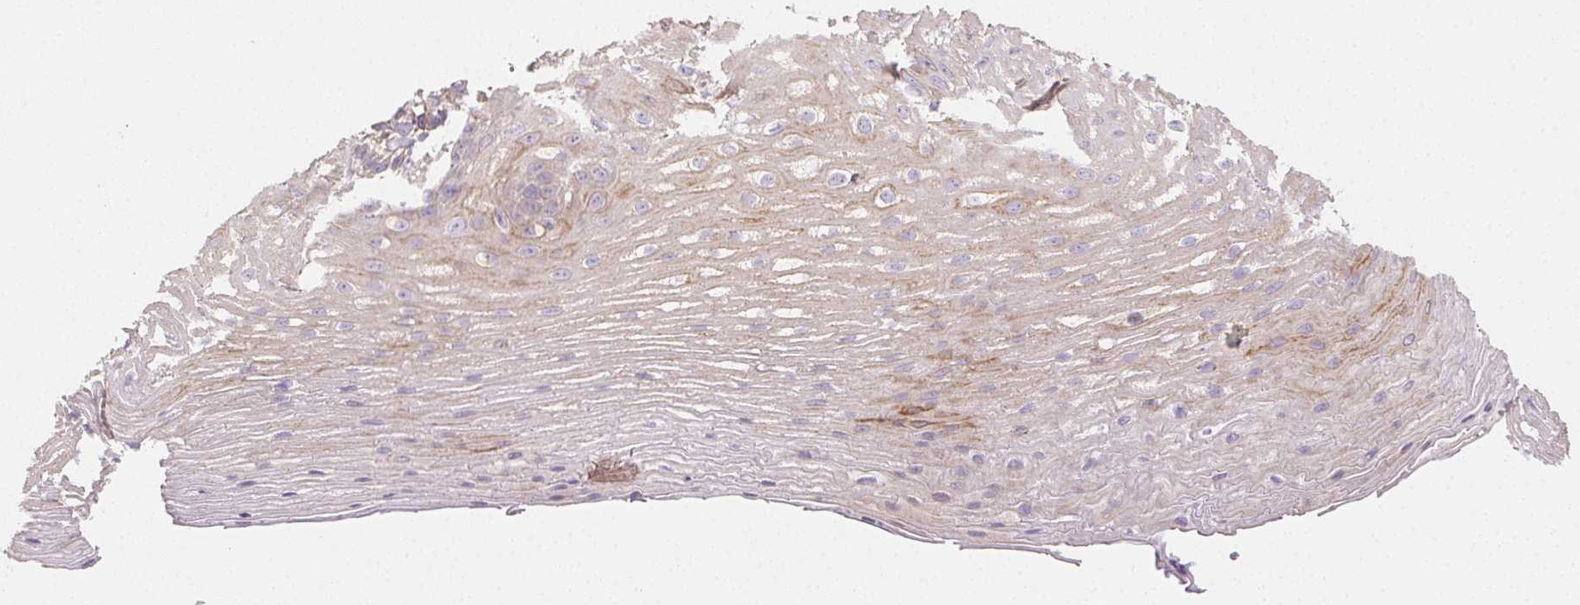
{"staining": {"intensity": "negative", "quantity": "none", "location": "none"}, "tissue": "esophagus", "cell_type": "Squamous epithelial cells", "image_type": "normal", "snomed": [{"axis": "morphology", "description": "Normal tissue, NOS"}, {"axis": "topography", "description": "Esophagus"}], "caption": "A high-resolution photomicrograph shows immunohistochemistry (IHC) staining of normal esophagus, which shows no significant positivity in squamous epithelial cells.", "gene": "ACVR1B", "patient": {"sex": "male", "age": 62}}